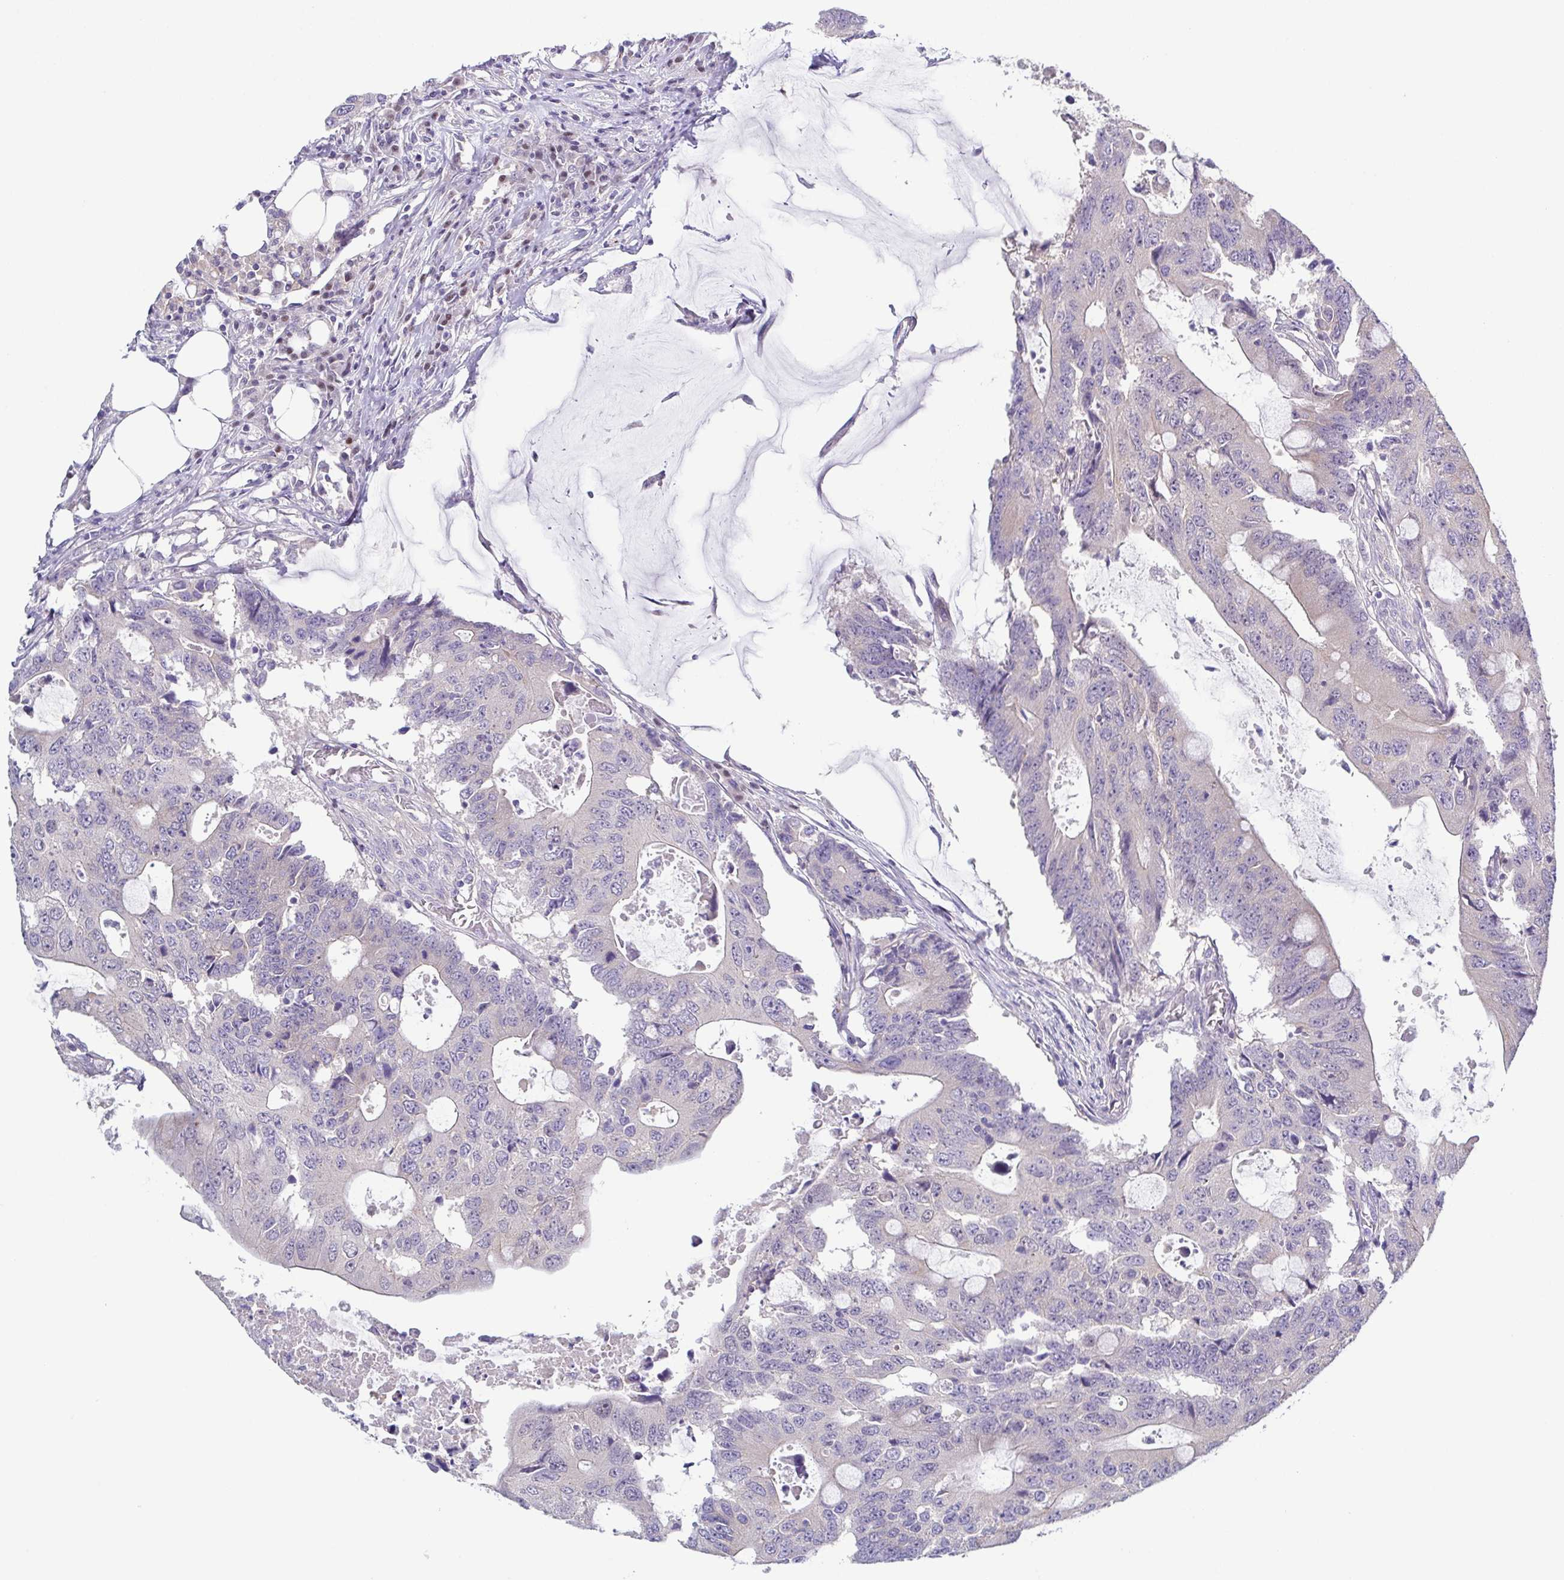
{"staining": {"intensity": "negative", "quantity": "none", "location": "none"}, "tissue": "colorectal cancer", "cell_type": "Tumor cells", "image_type": "cancer", "snomed": [{"axis": "morphology", "description": "Adenocarcinoma, NOS"}, {"axis": "topography", "description": "Colon"}], "caption": "Tumor cells are negative for brown protein staining in colorectal cancer (adenocarcinoma).", "gene": "UBE2Q1", "patient": {"sex": "male", "age": 71}}